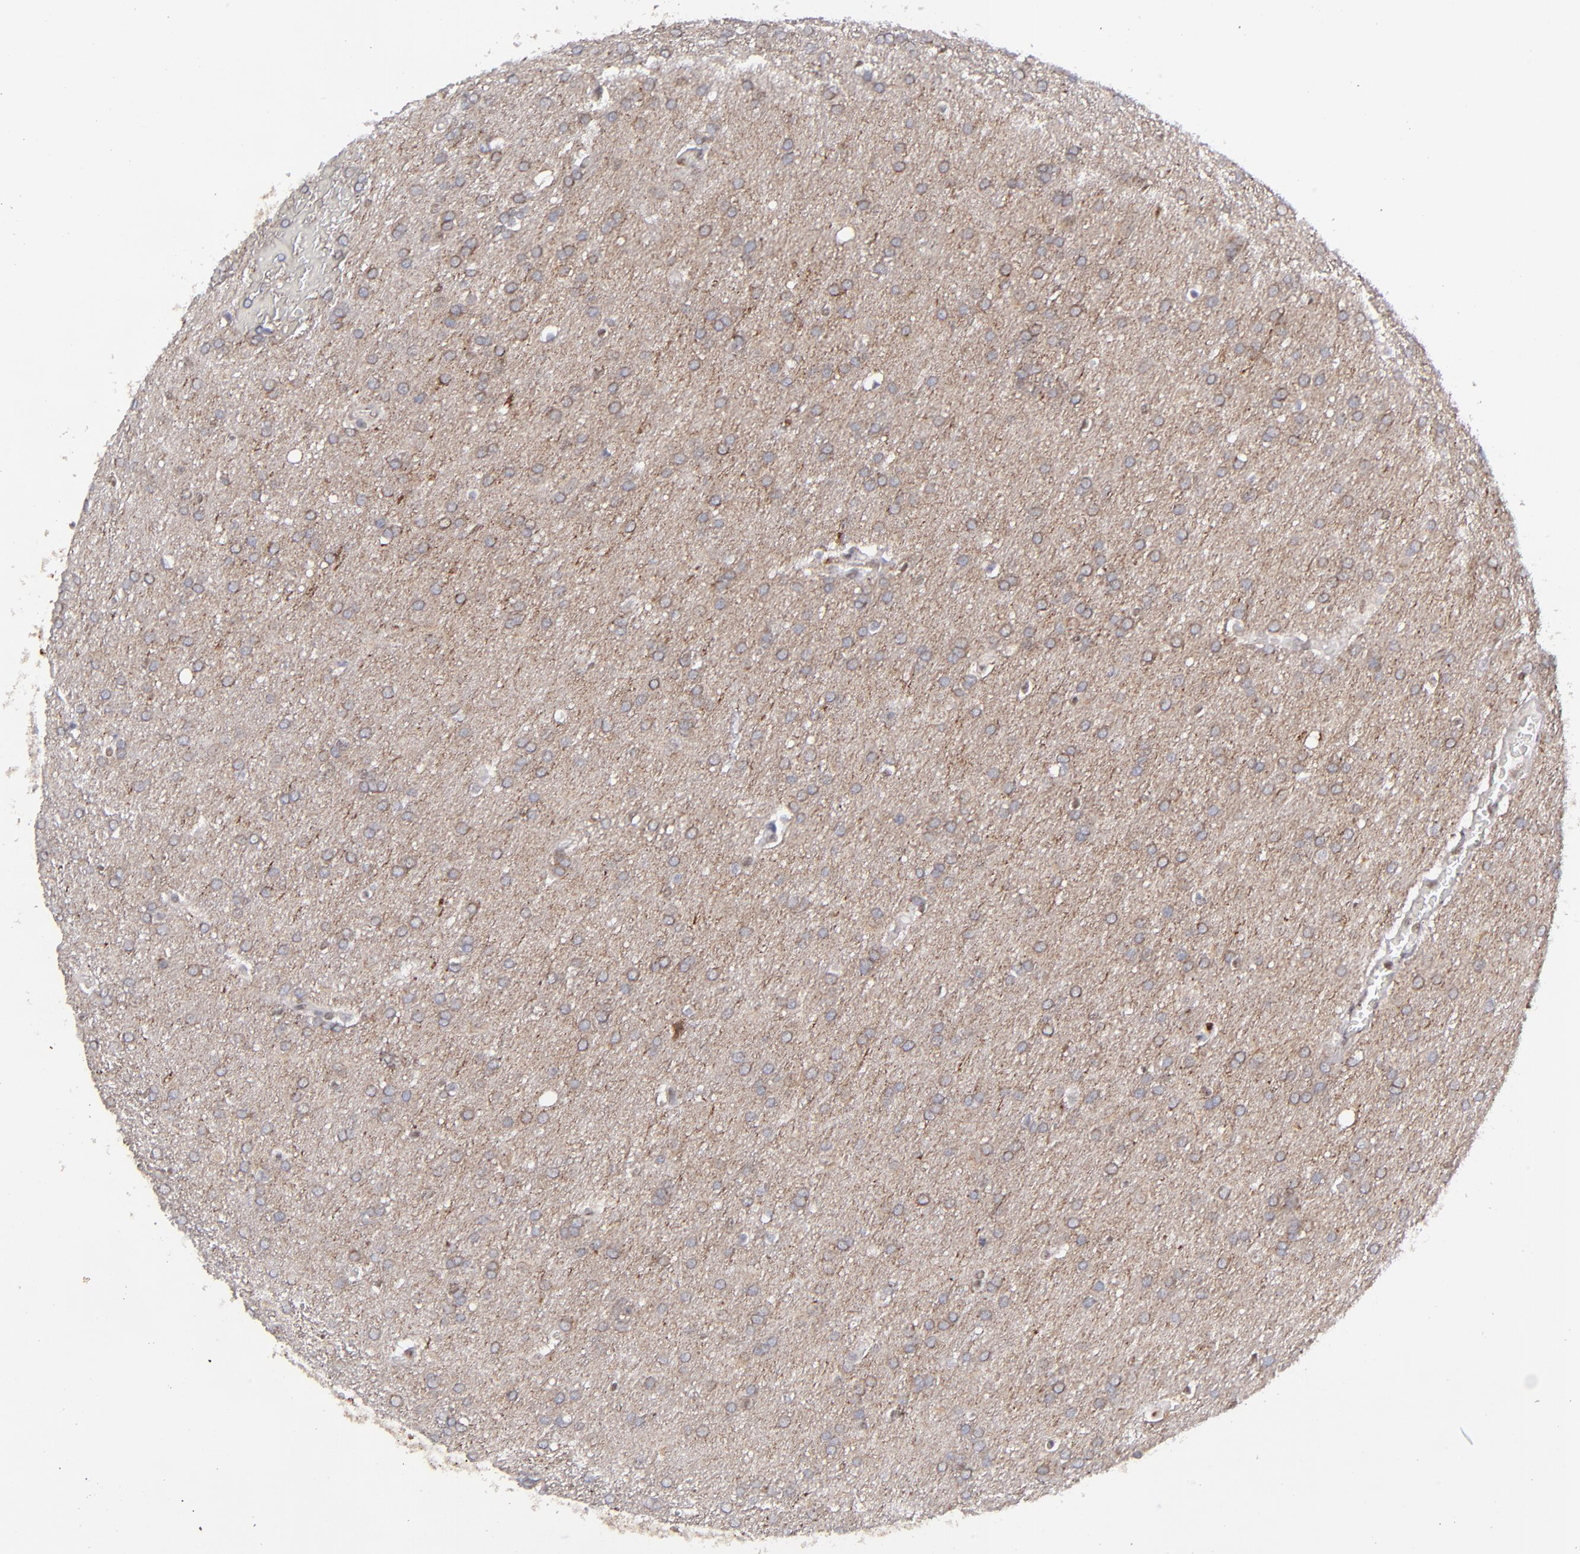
{"staining": {"intensity": "weak", "quantity": ">75%", "location": "cytoplasmic/membranous"}, "tissue": "glioma", "cell_type": "Tumor cells", "image_type": "cancer", "snomed": [{"axis": "morphology", "description": "Glioma, malignant, Low grade"}, {"axis": "topography", "description": "Brain"}], "caption": "Immunohistochemistry (IHC) micrograph of neoplastic tissue: glioma stained using immunohistochemistry (IHC) exhibits low levels of weak protein expression localized specifically in the cytoplasmic/membranous of tumor cells, appearing as a cytoplasmic/membranous brown color.", "gene": "RREB1", "patient": {"sex": "female", "age": 32}}